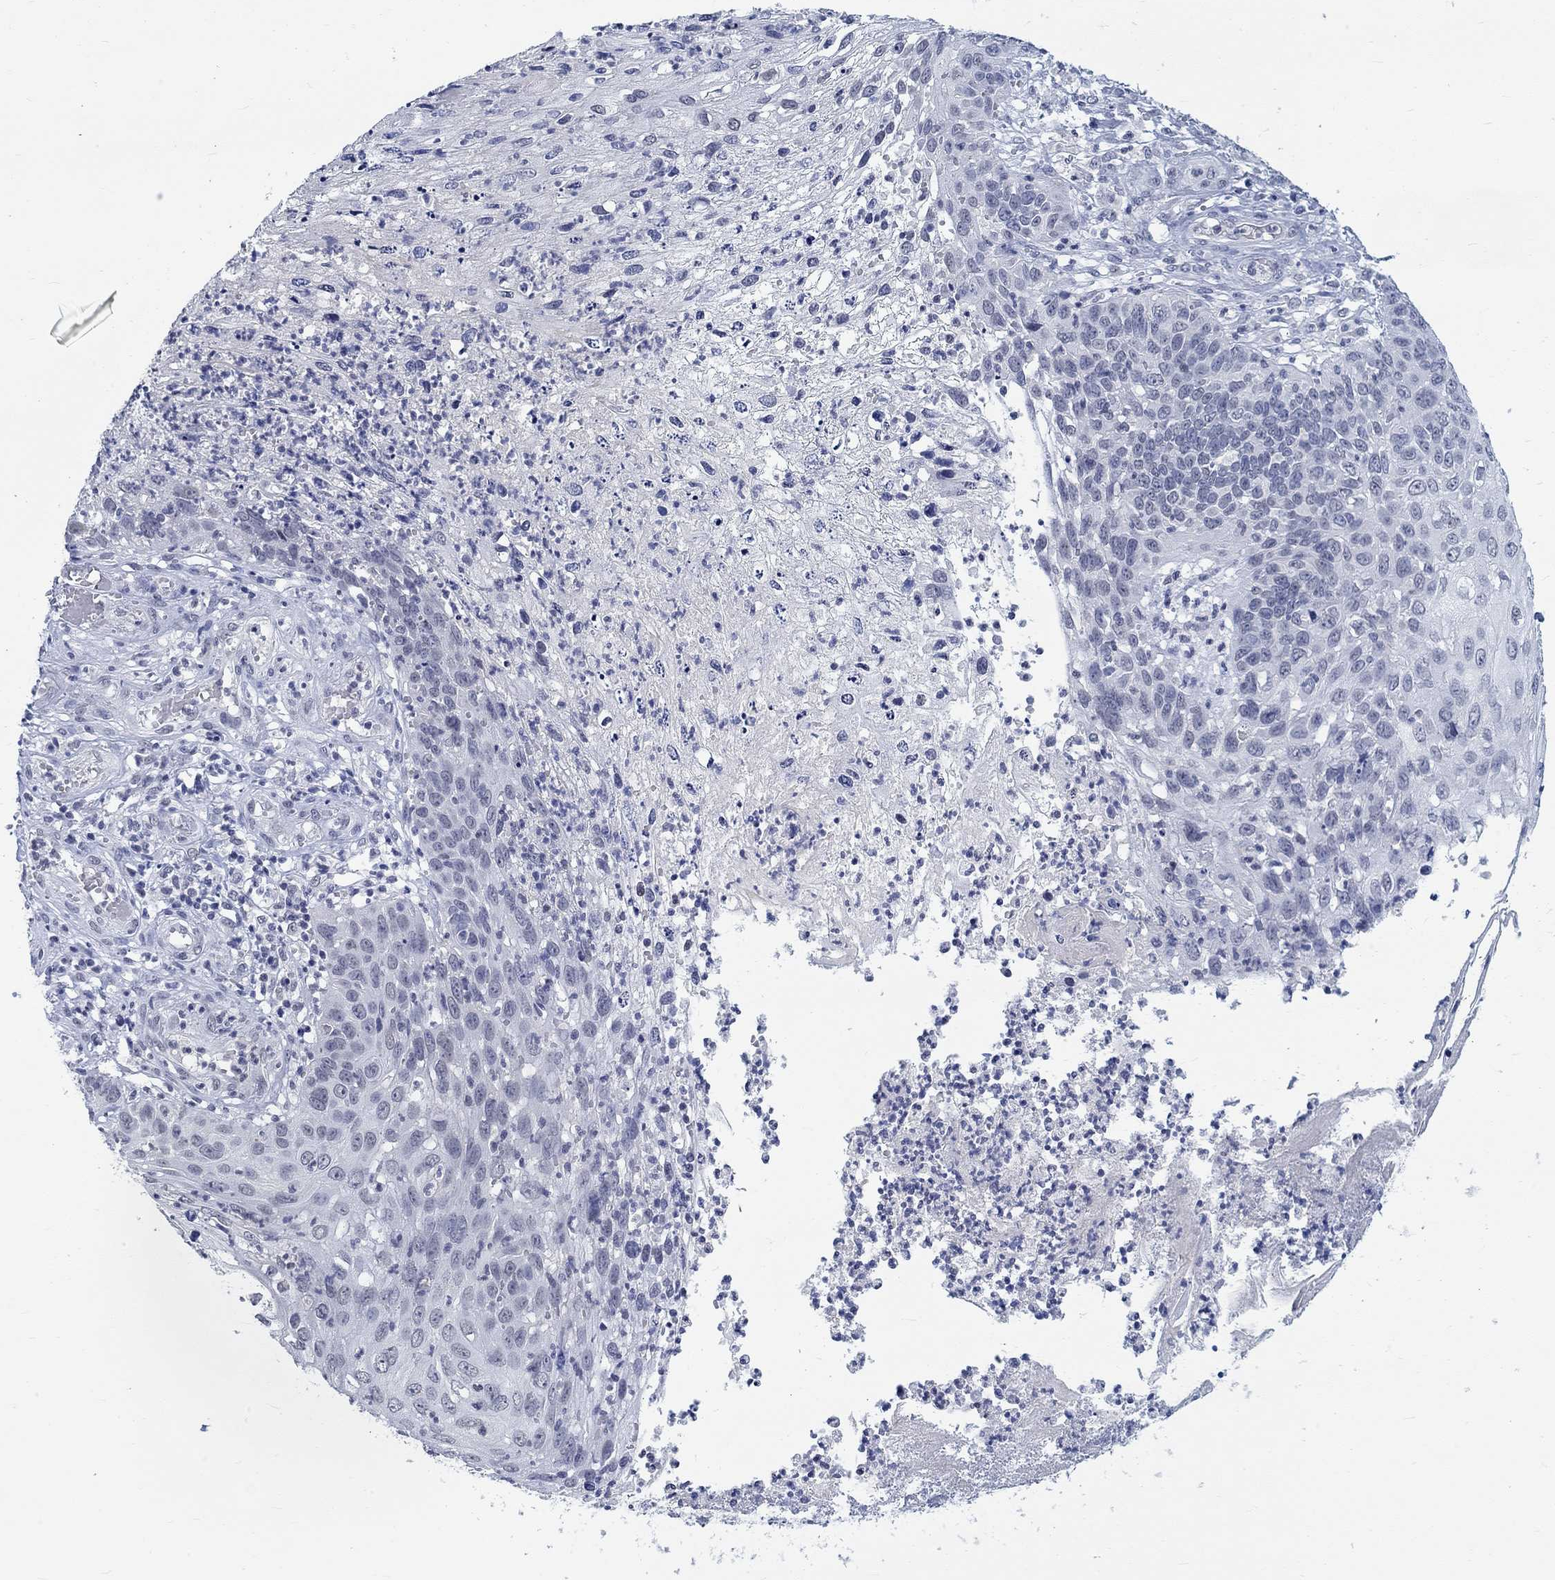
{"staining": {"intensity": "negative", "quantity": "none", "location": "none"}, "tissue": "skin cancer", "cell_type": "Tumor cells", "image_type": "cancer", "snomed": [{"axis": "morphology", "description": "Squamous cell carcinoma, NOS"}, {"axis": "topography", "description": "Skin"}], "caption": "Immunohistochemical staining of human skin squamous cell carcinoma reveals no significant positivity in tumor cells. (DAB (3,3'-diaminobenzidine) IHC visualized using brightfield microscopy, high magnification).", "gene": "ANKS1B", "patient": {"sex": "male", "age": 92}}